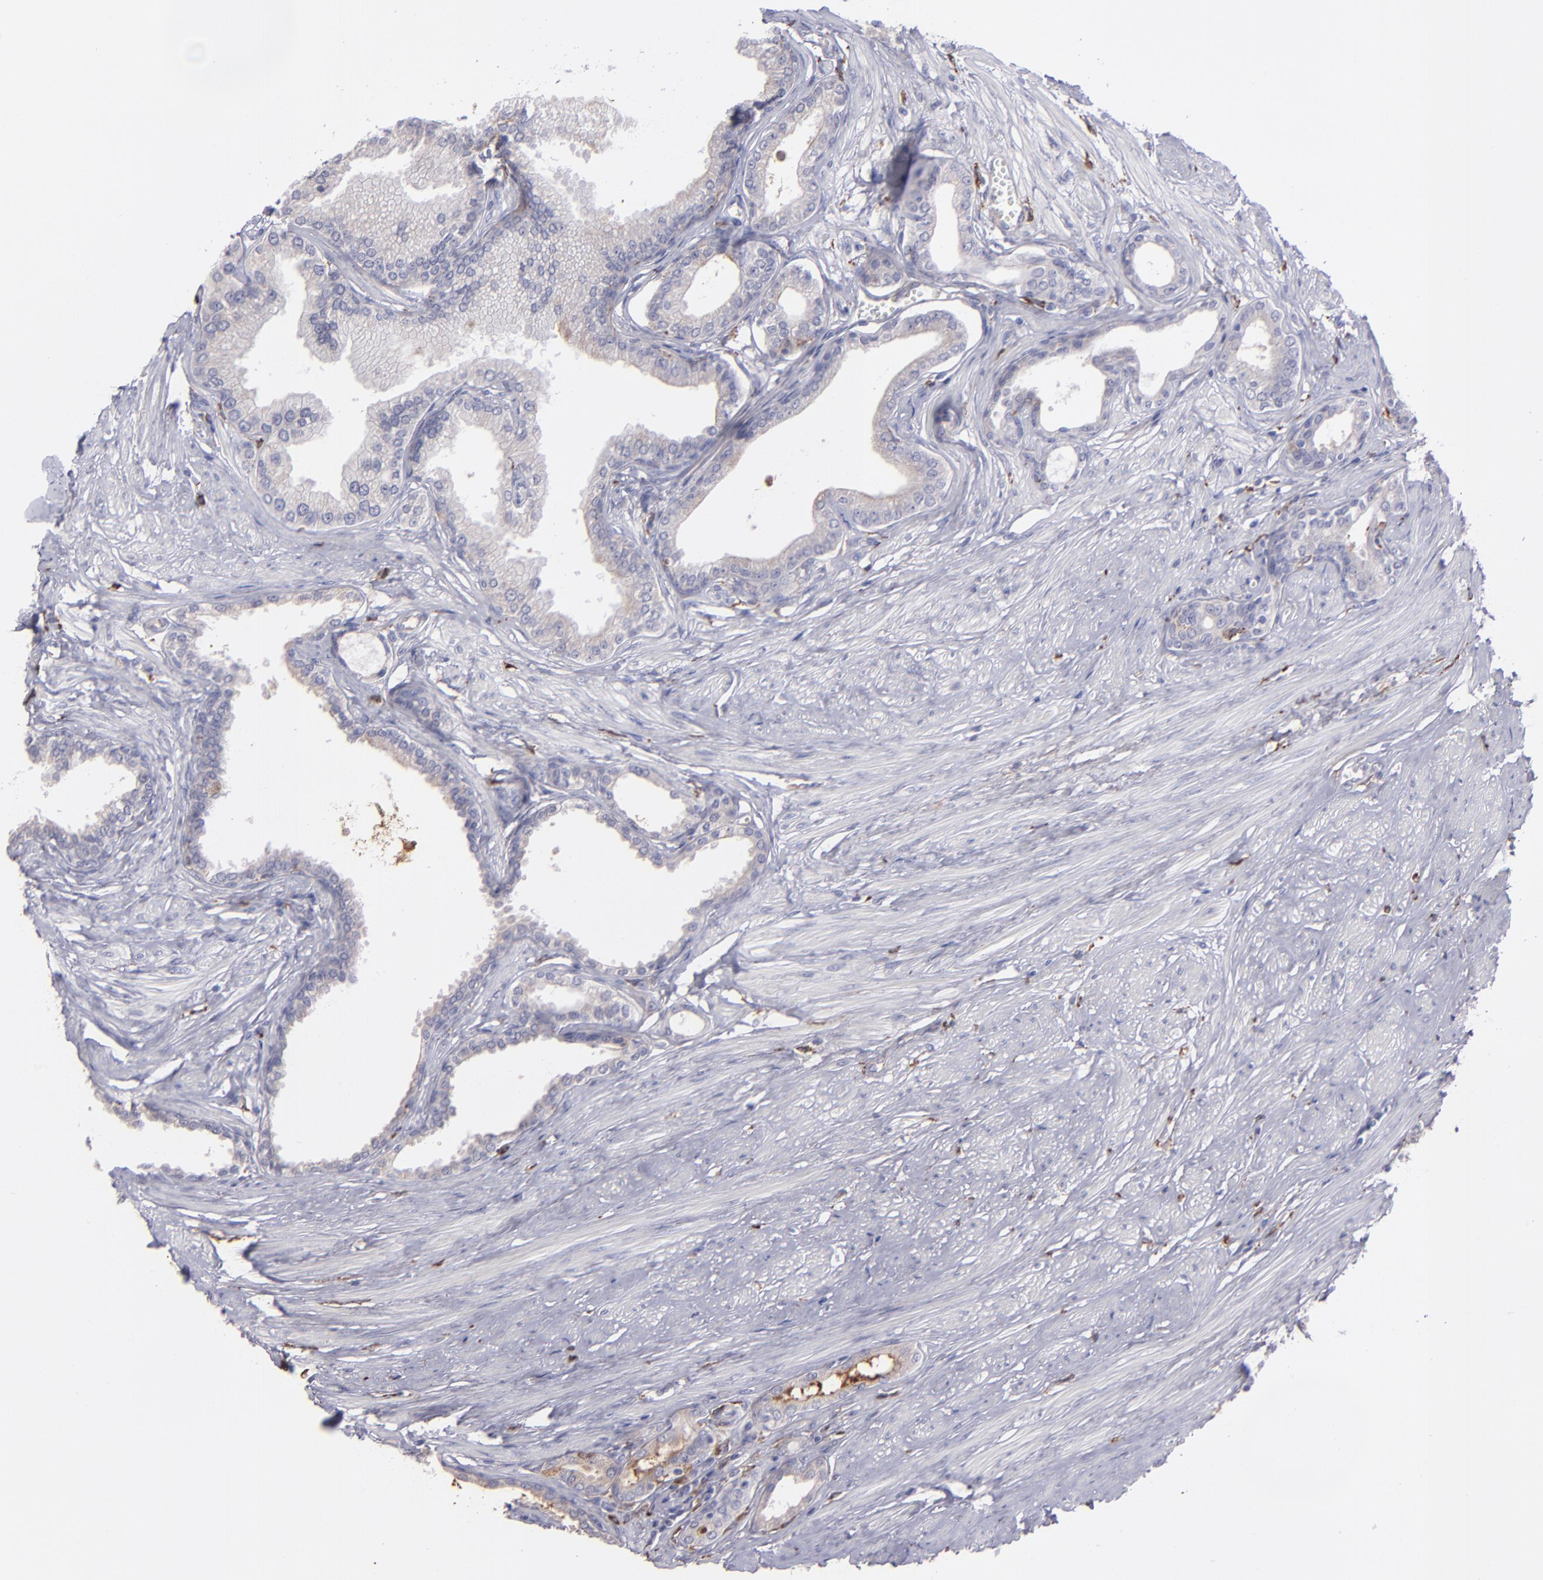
{"staining": {"intensity": "weak", "quantity": "<25%", "location": "cytoplasmic/membranous"}, "tissue": "prostate", "cell_type": "Glandular cells", "image_type": "normal", "snomed": [{"axis": "morphology", "description": "Normal tissue, NOS"}, {"axis": "topography", "description": "Prostate"}], "caption": "Prostate stained for a protein using immunohistochemistry displays no staining glandular cells.", "gene": "C1QA", "patient": {"sex": "male", "age": 64}}